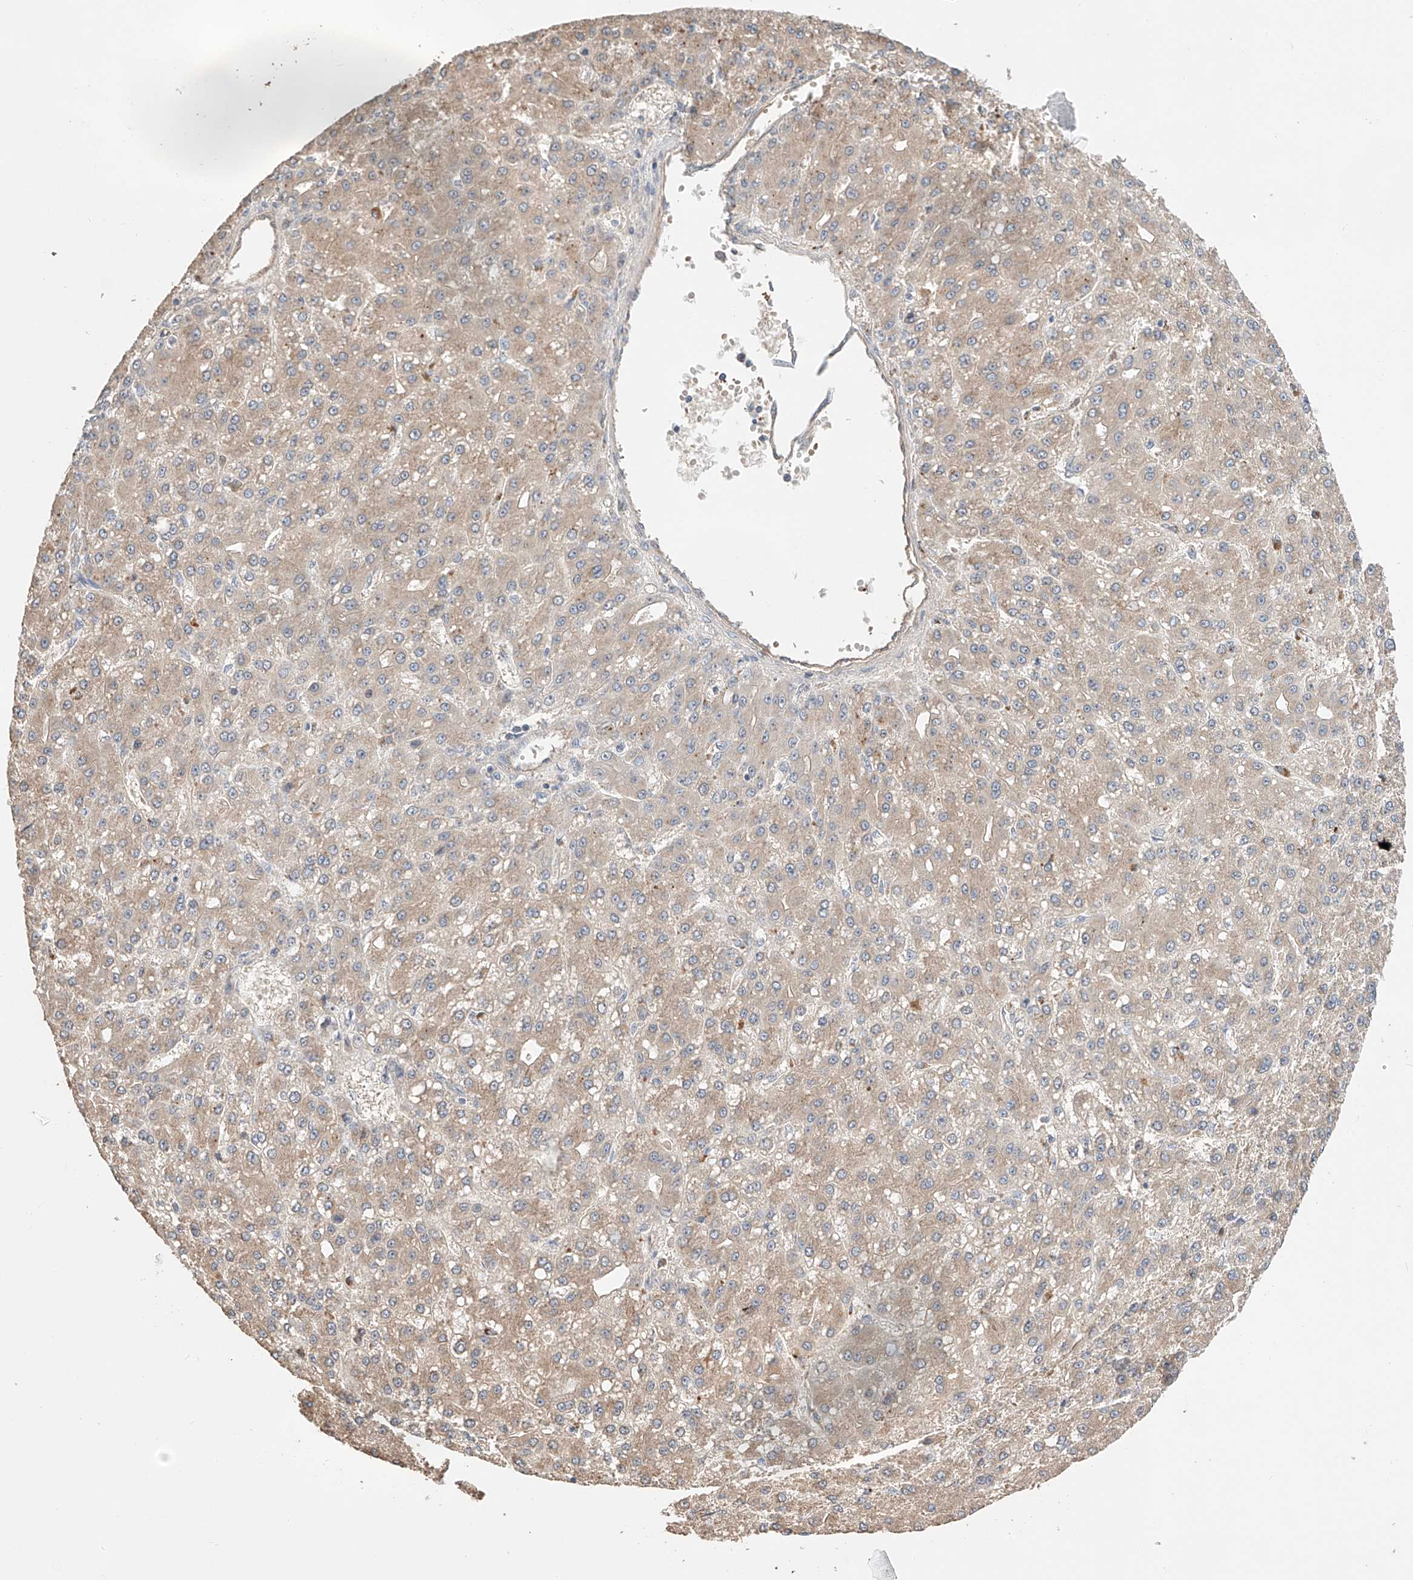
{"staining": {"intensity": "weak", "quantity": ">75%", "location": "cytoplasmic/membranous"}, "tissue": "liver cancer", "cell_type": "Tumor cells", "image_type": "cancer", "snomed": [{"axis": "morphology", "description": "Carcinoma, Hepatocellular, NOS"}, {"axis": "topography", "description": "Liver"}], "caption": "A histopathology image of human liver cancer (hepatocellular carcinoma) stained for a protein shows weak cytoplasmic/membranous brown staining in tumor cells.", "gene": "ZFHX2", "patient": {"sex": "male", "age": 67}}